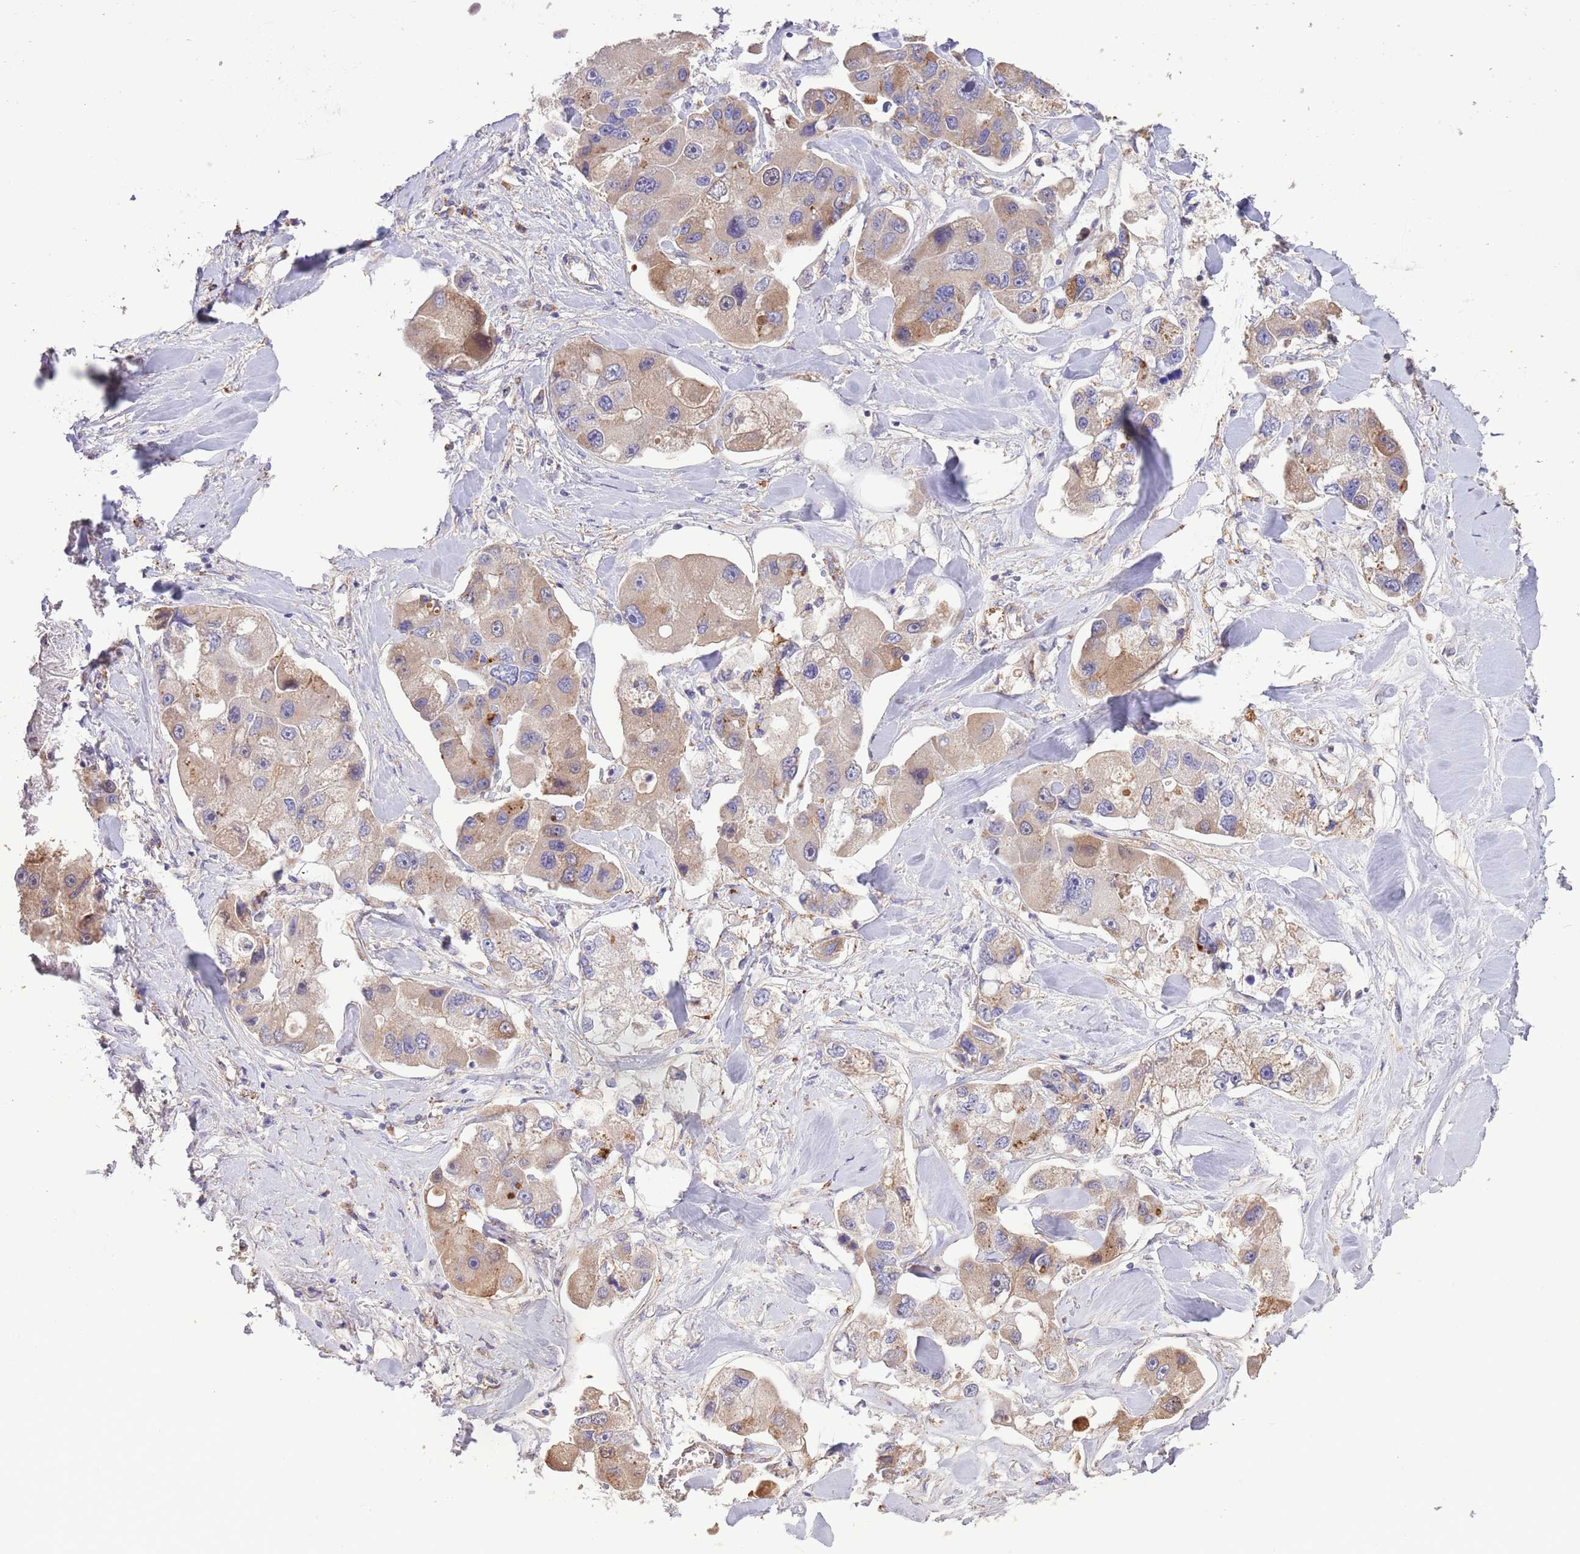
{"staining": {"intensity": "weak", "quantity": ">75%", "location": "cytoplasmic/membranous"}, "tissue": "lung cancer", "cell_type": "Tumor cells", "image_type": "cancer", "snomed": [{"axis": "morphology", "description": "Adenocarcinoma, NOS"}, {"axis": "topography", "description": "Lung"}], "caption": "An immunohistochemistry micrograph of tumor tissue is shown. Protein staining in brown labels weak cytoplasmic/membranous positivity in lung adenocarcinoma within tumor cells.", "gene": "DOCK6", "patient": {"sex": "female", "age": 54}}